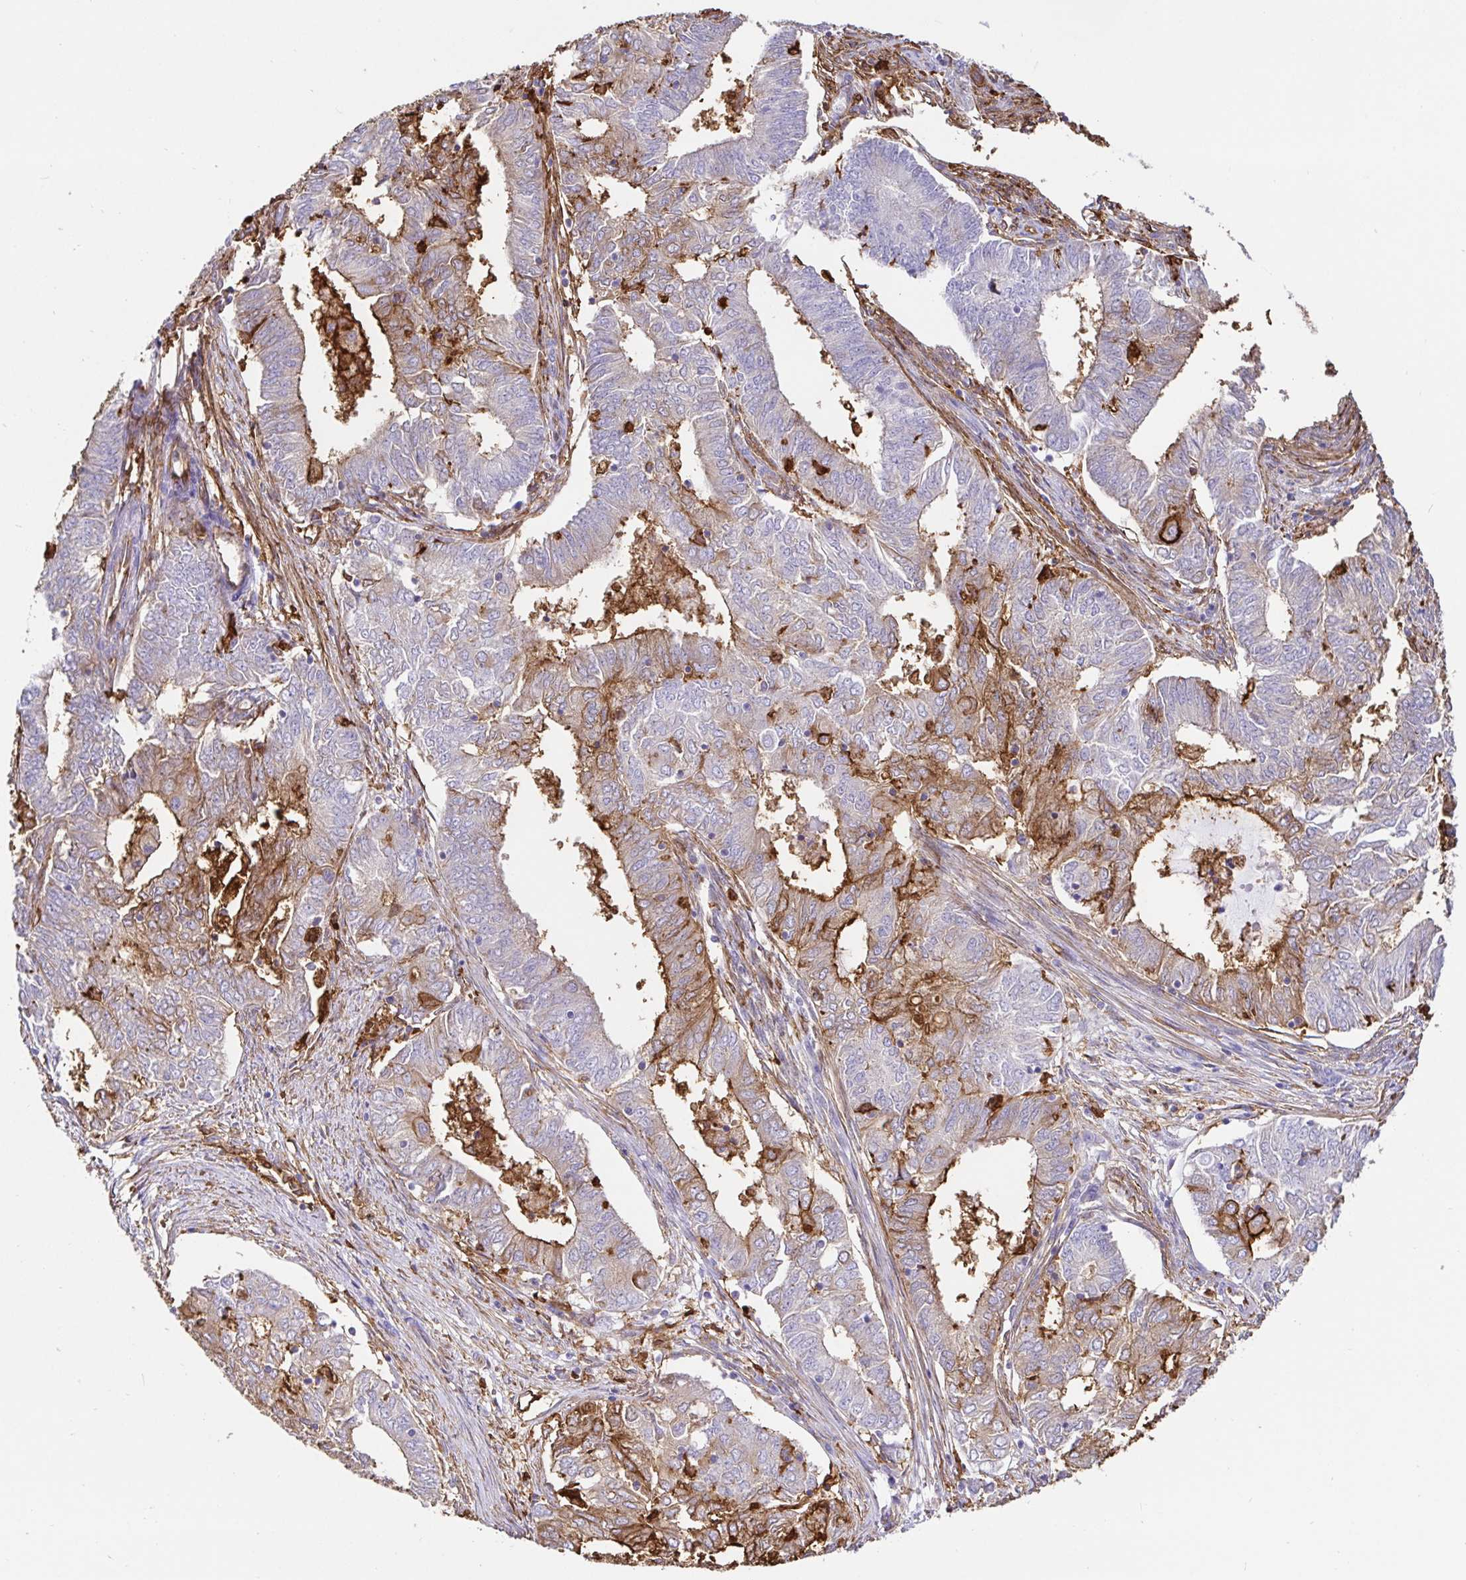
{"staining": {"intensity": "moderate", "quantity": "25%-75%", "location": "cytoplasmic/membranous"}, "tissue": "endometrial cancer", "cell_type": "Tumor cells", "image_type": "cancer", "snomed": [{"axis": "morphology", "description": "Adenocarcinoma, NOS"}, {"axis": "topography", "description": "Endometrium"}], "caption": "Endometrial cancer was stained to show a protein in brown. There is medium levels of moderate cytoplasmic/membranous staining in about 25%-75% of tumor cells.", "gene": "ANXA2", "patient": {"sex": "female", "age": 62}}